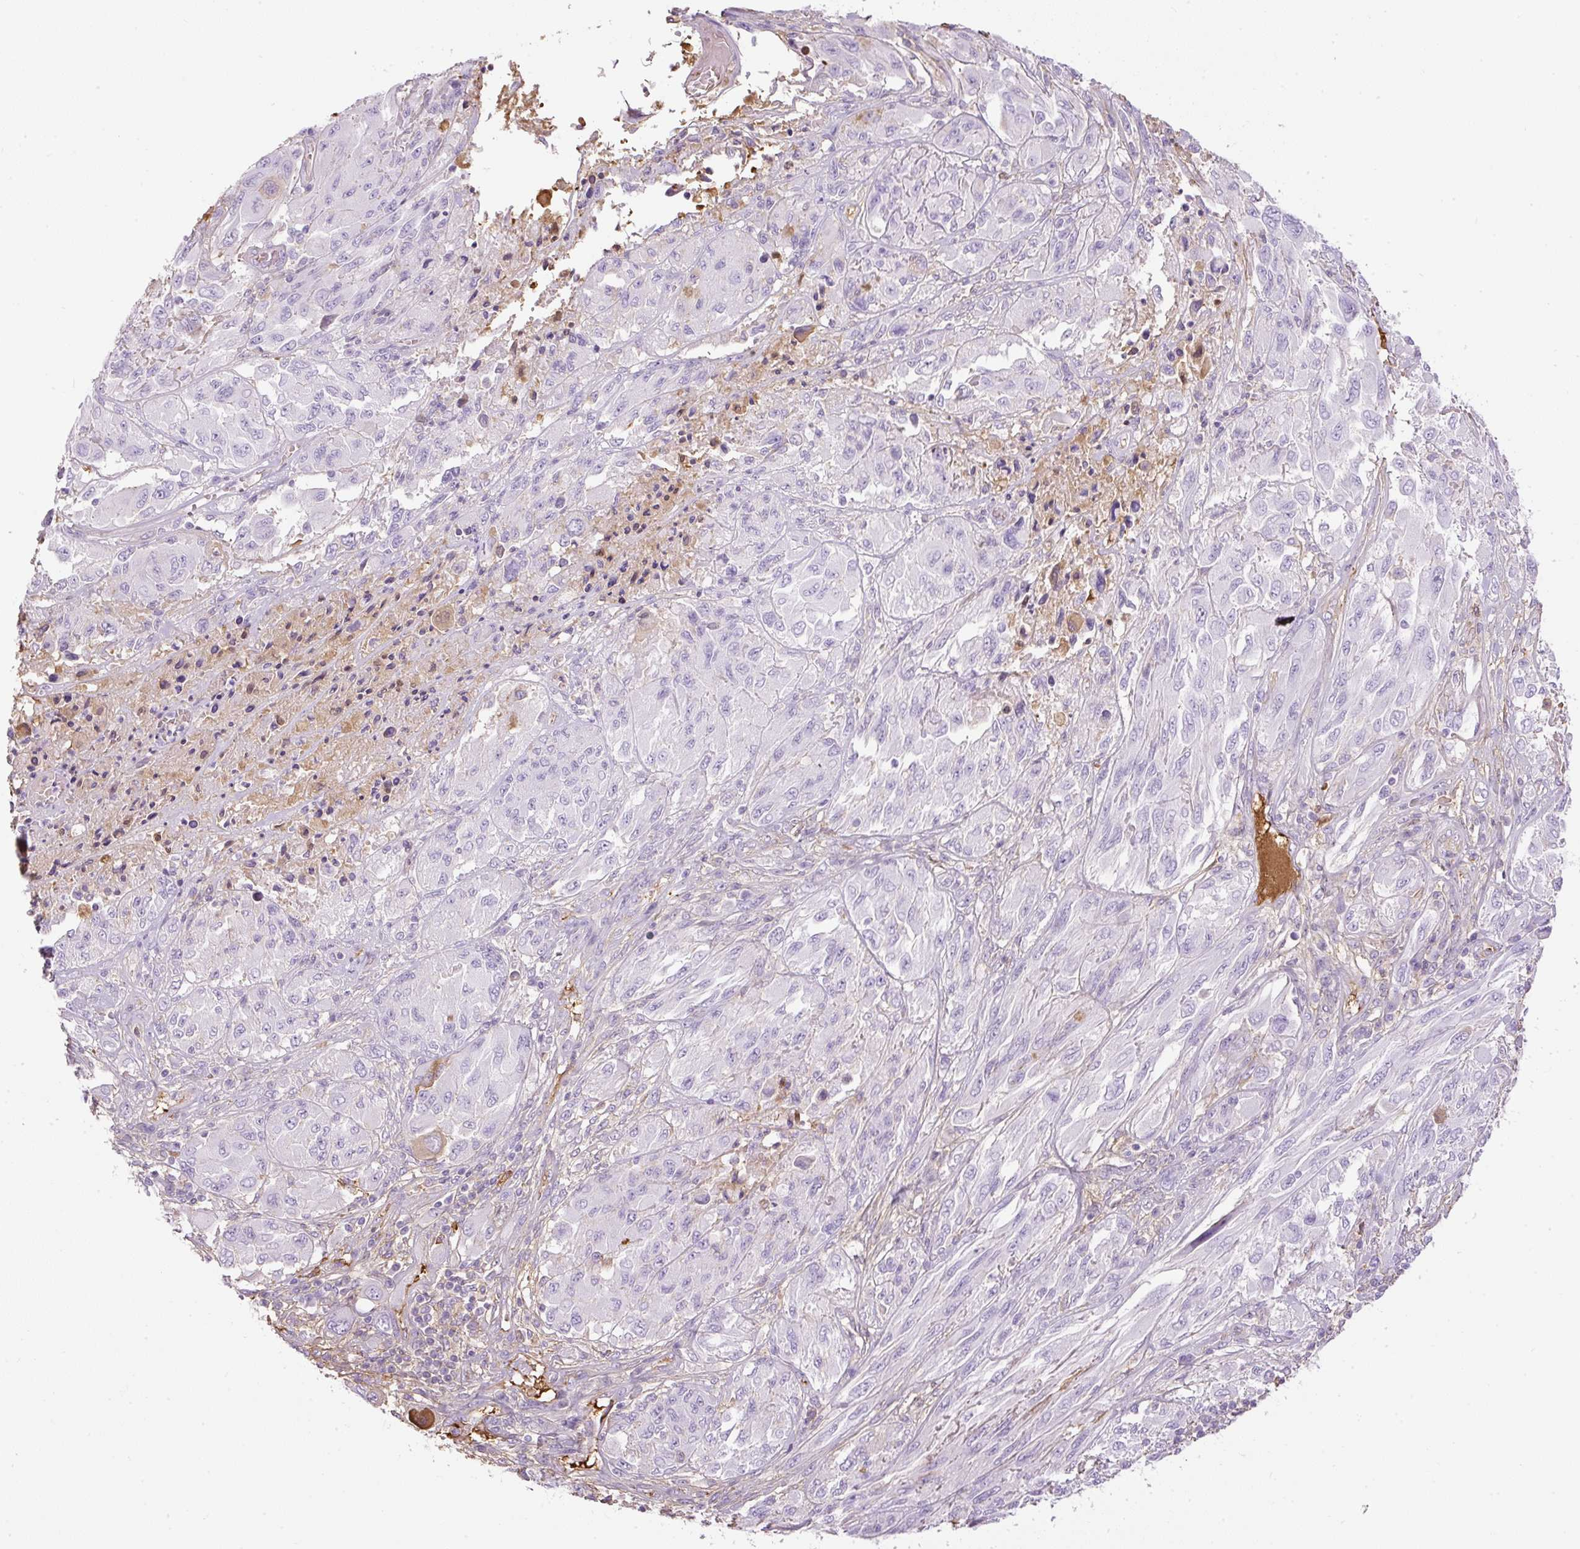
{"staining": {"intensity": "negative", "quantity": "none", "location": "none"}, "tissue": "melanoma", "cell_type": "Tumor cells", "image_type": "cancer", "snomed": [{"axis": "morphology", "description": "Malignant melanoma, NOS"}, {"axis": "topography", "description": "Skin"}], "caption": "Malignant melanoma was stained to show a protein in brown. There is no significant staining in tumor cells.", "gene": "APOA1", "patient": {"sex": "female", "age": 91}}